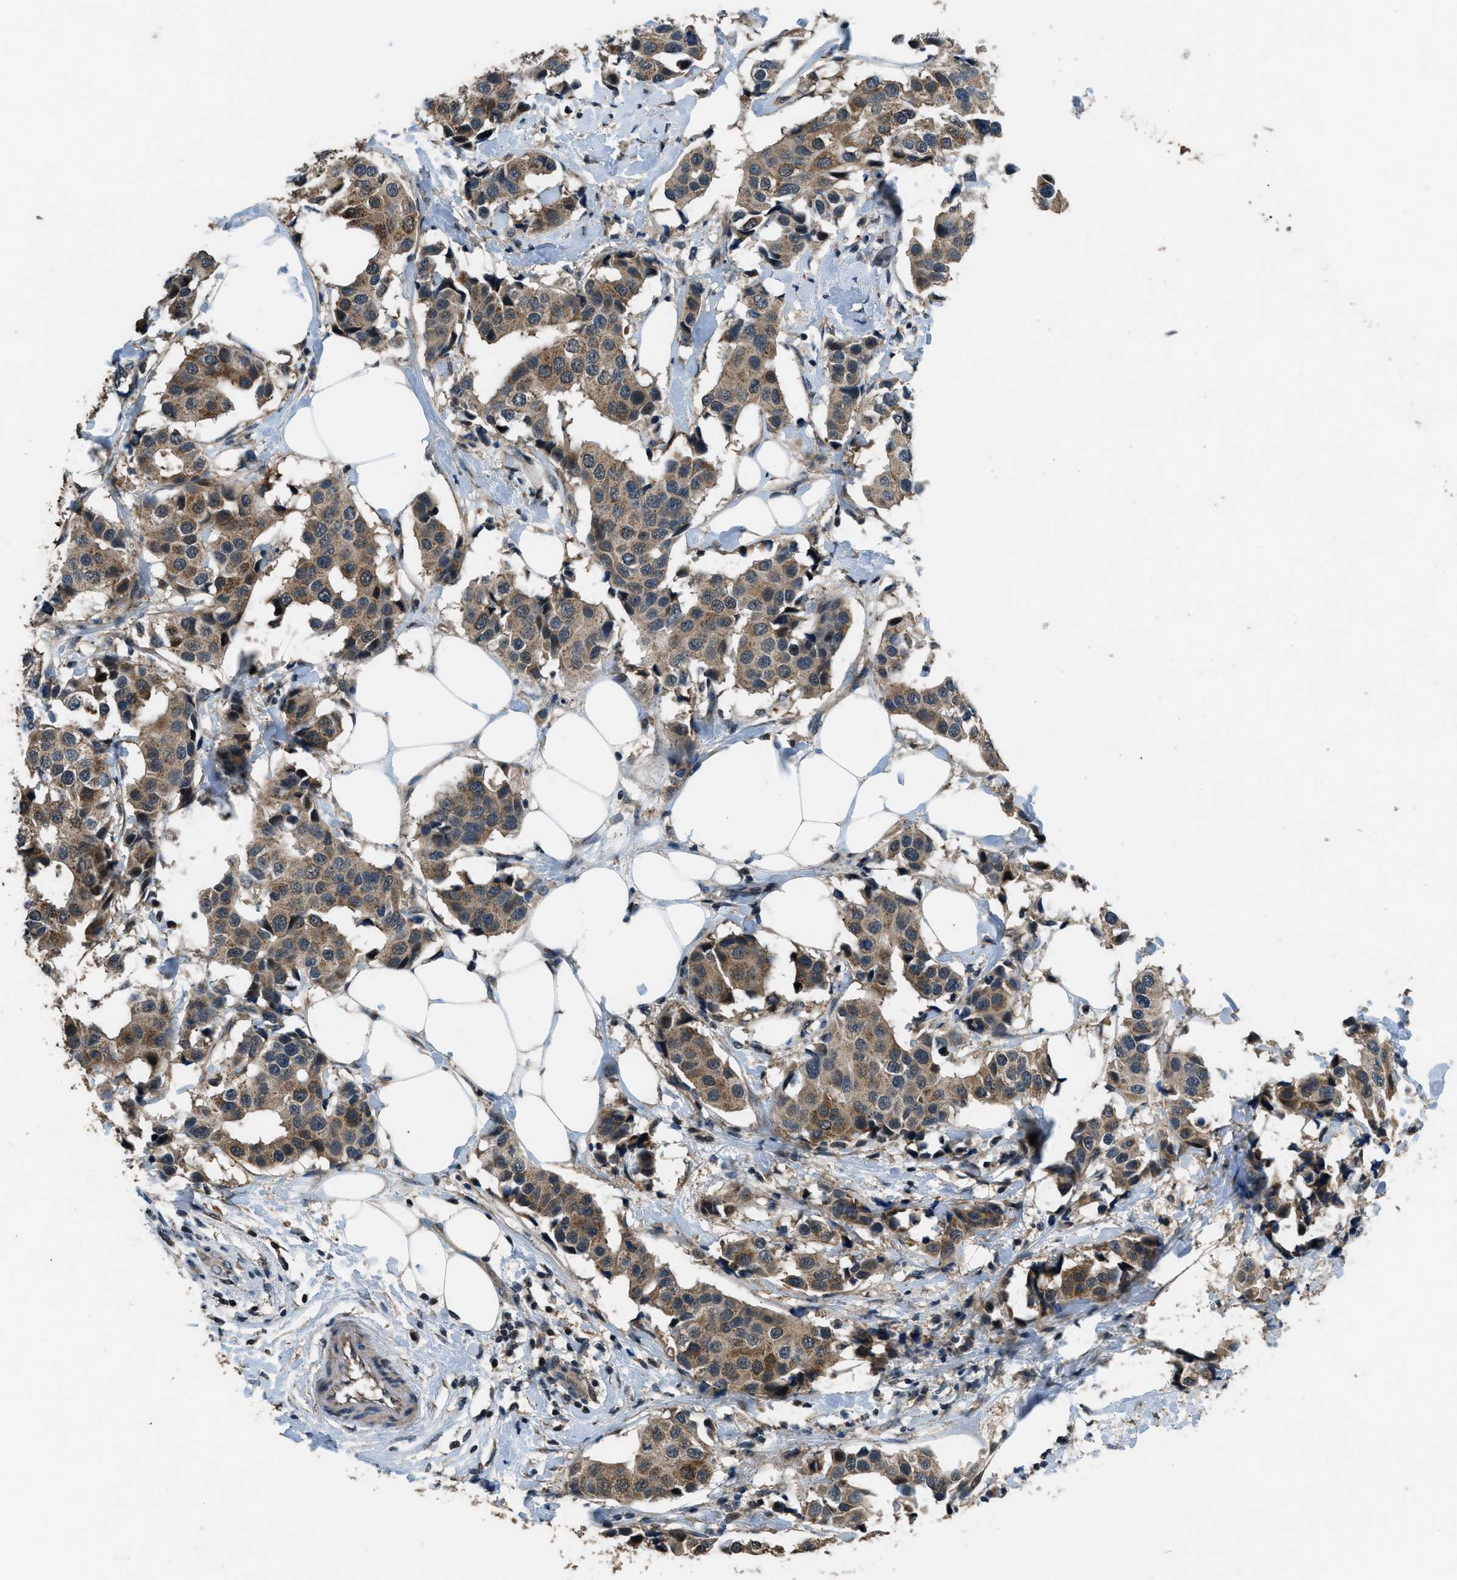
{"staining": {"intensity": "moderate", "quantity": ">75%", "location": "cytoplasmic/membranous"}, "tissue": "breast cancer", "cell_type": "Tumor cells", "image_type": "cancer", "snomed": [{"axis": "morphology", "description": "Normal tissue, NOS"}, {"axis": "morphology", "description": "Duct carcinoma"}, {"axis": "topography", "description": "Breast"}], "caption": "Immunohistochemical staining of infiltrating ductal carcinoma (breast) reveals moderate cytoplasmic/membranous protein positivity in approximately >75% of tumor cells.", "gene": "NAT1", "patient": {"sex": "female", "age": 39}}